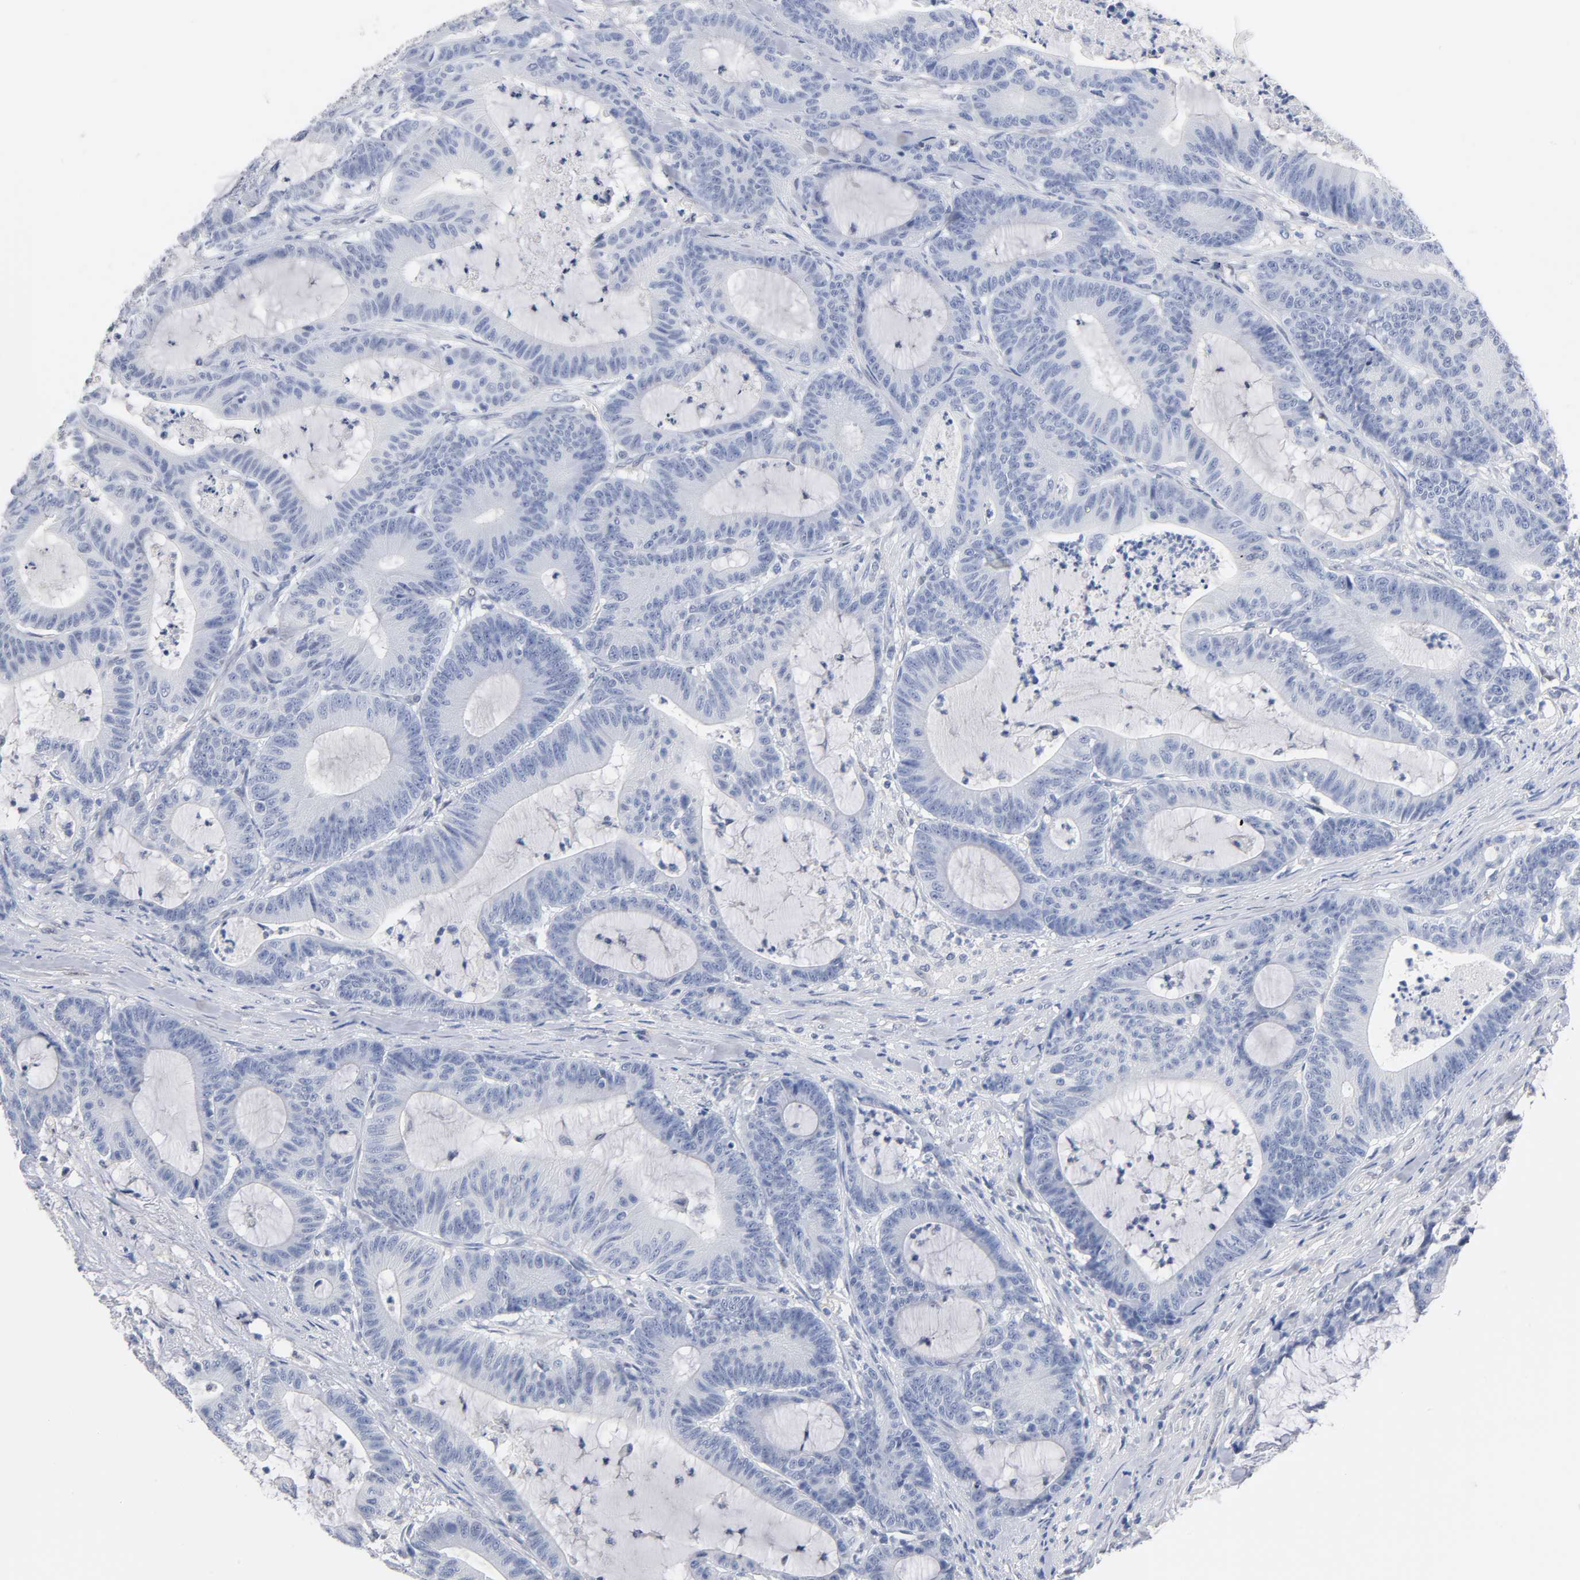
{"staining": {"intensity": "negative", "quantity": "none", "location": "none"}, "tissue": "colorectal cancer", "cell_type": "Tumor cells", "image_type": "cancer", "snomed": [{"axis": "morphology", "description": "Adenocarcinoma, NOS"}, {"axis": "topography", "description": "Colon"}], "caption": "Colorectal cancer (adenocarcinoma) was stained to show a protein in brown. There is no significant expression in tumor cells. Nuclei are stained in blue.", "gene": "NFATC1", "patient": {"sex": "female", "age": 84}}